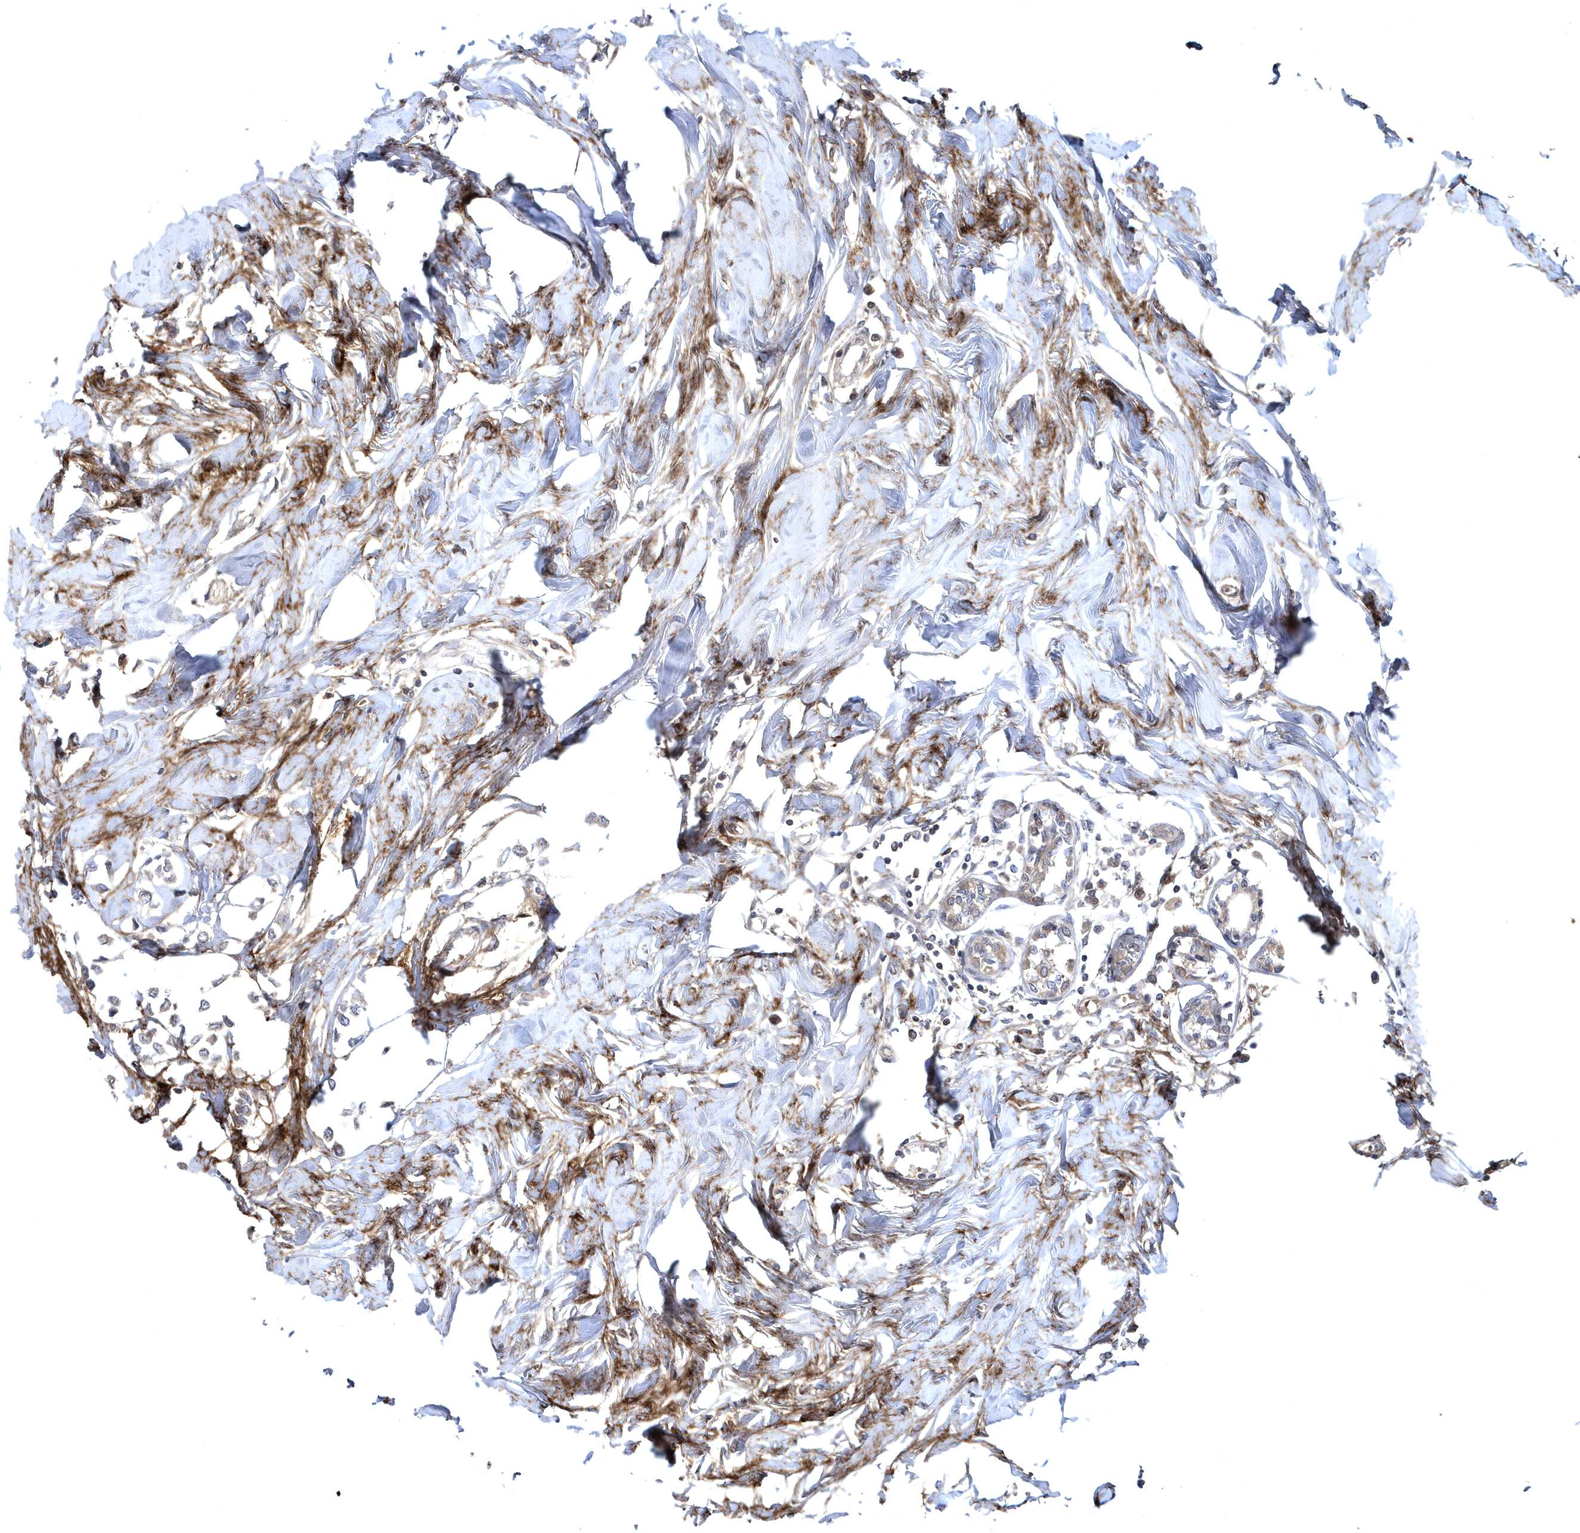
{"staining": {"intensity": "negative", "quantity": "none", "location": "none"}, "tissue": "breast cancer", "cell_type": "Tumor cells", "image_type": "cancer", "snomed": [{"axis": "morphology", "description": "Lobular carcinoma"}, {"axis": "topography", "description": "Breast"}], "caption": "This is a micrograph of IHC staining of lobular carcinoma (breast), which shows no positivity in tumor cells. The staining is performed using DAB brown chromogen with nuclei counter-stained in using hematoxylin.", "gene": "HMGCS1", "patient": {"sex": "female", "age": 51}}